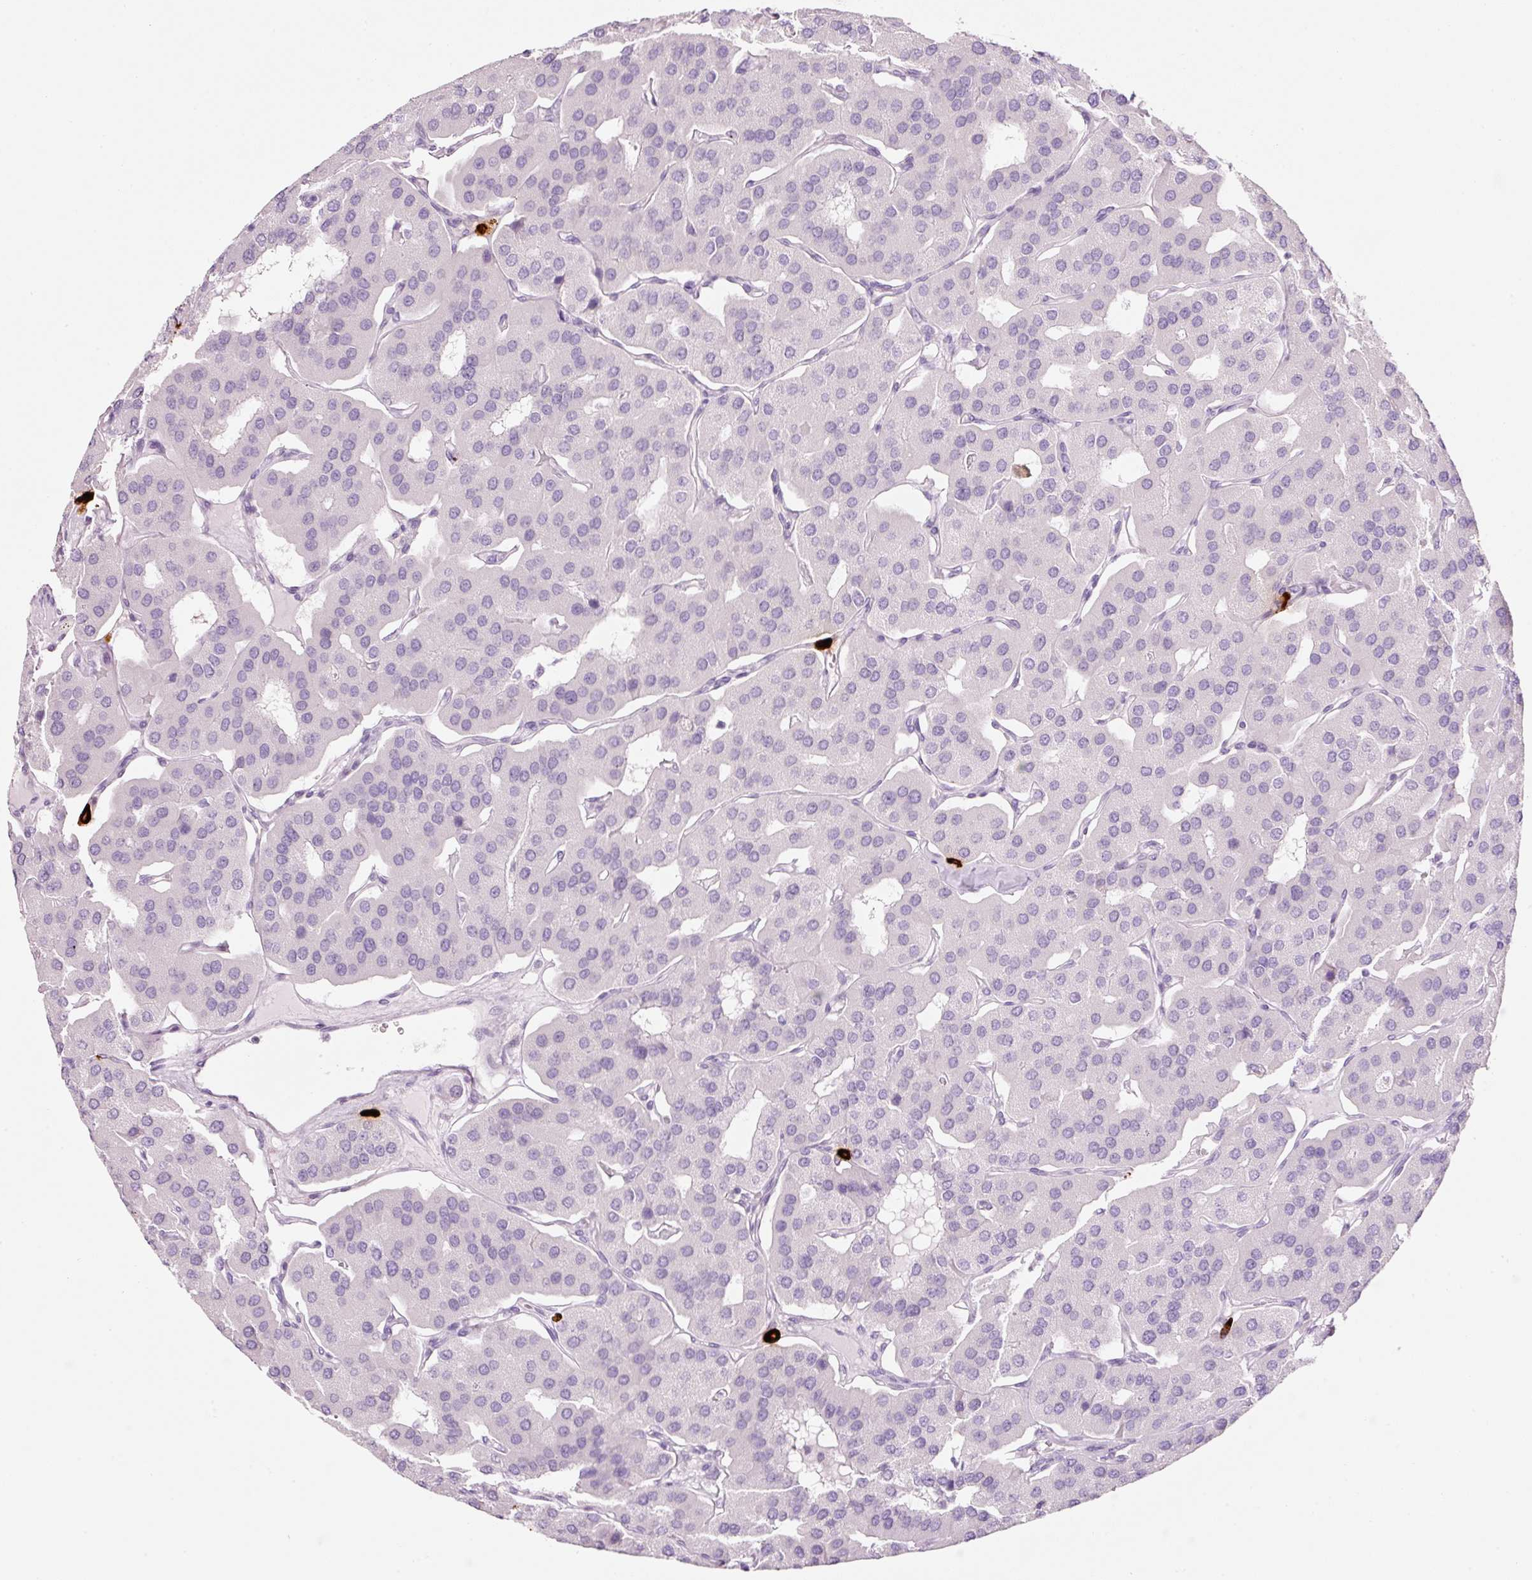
{"staining": {"intensity": "negative", "quantity": "none", "location": "none"}, "tissue": "parathyroid gland", "cell_type": "Glandular cells", "image_type": "normal", "snomed": [{"axis": "morphology", "description": "Normal tissue, NOS"}, {"axis": "morphology", "description": "Adenoma, NOS"}, {"axis": "topography", "description": "Parathyroid gland"}], "caption": "IHC of unremarkable human parathyroid gland reveals no staining in glandular cells. (Immunohistochemistry (ihc), brightfield microscopy, high magnification).", "gene": "CMA1", "patient": {"sex": "female", "age": 86}}